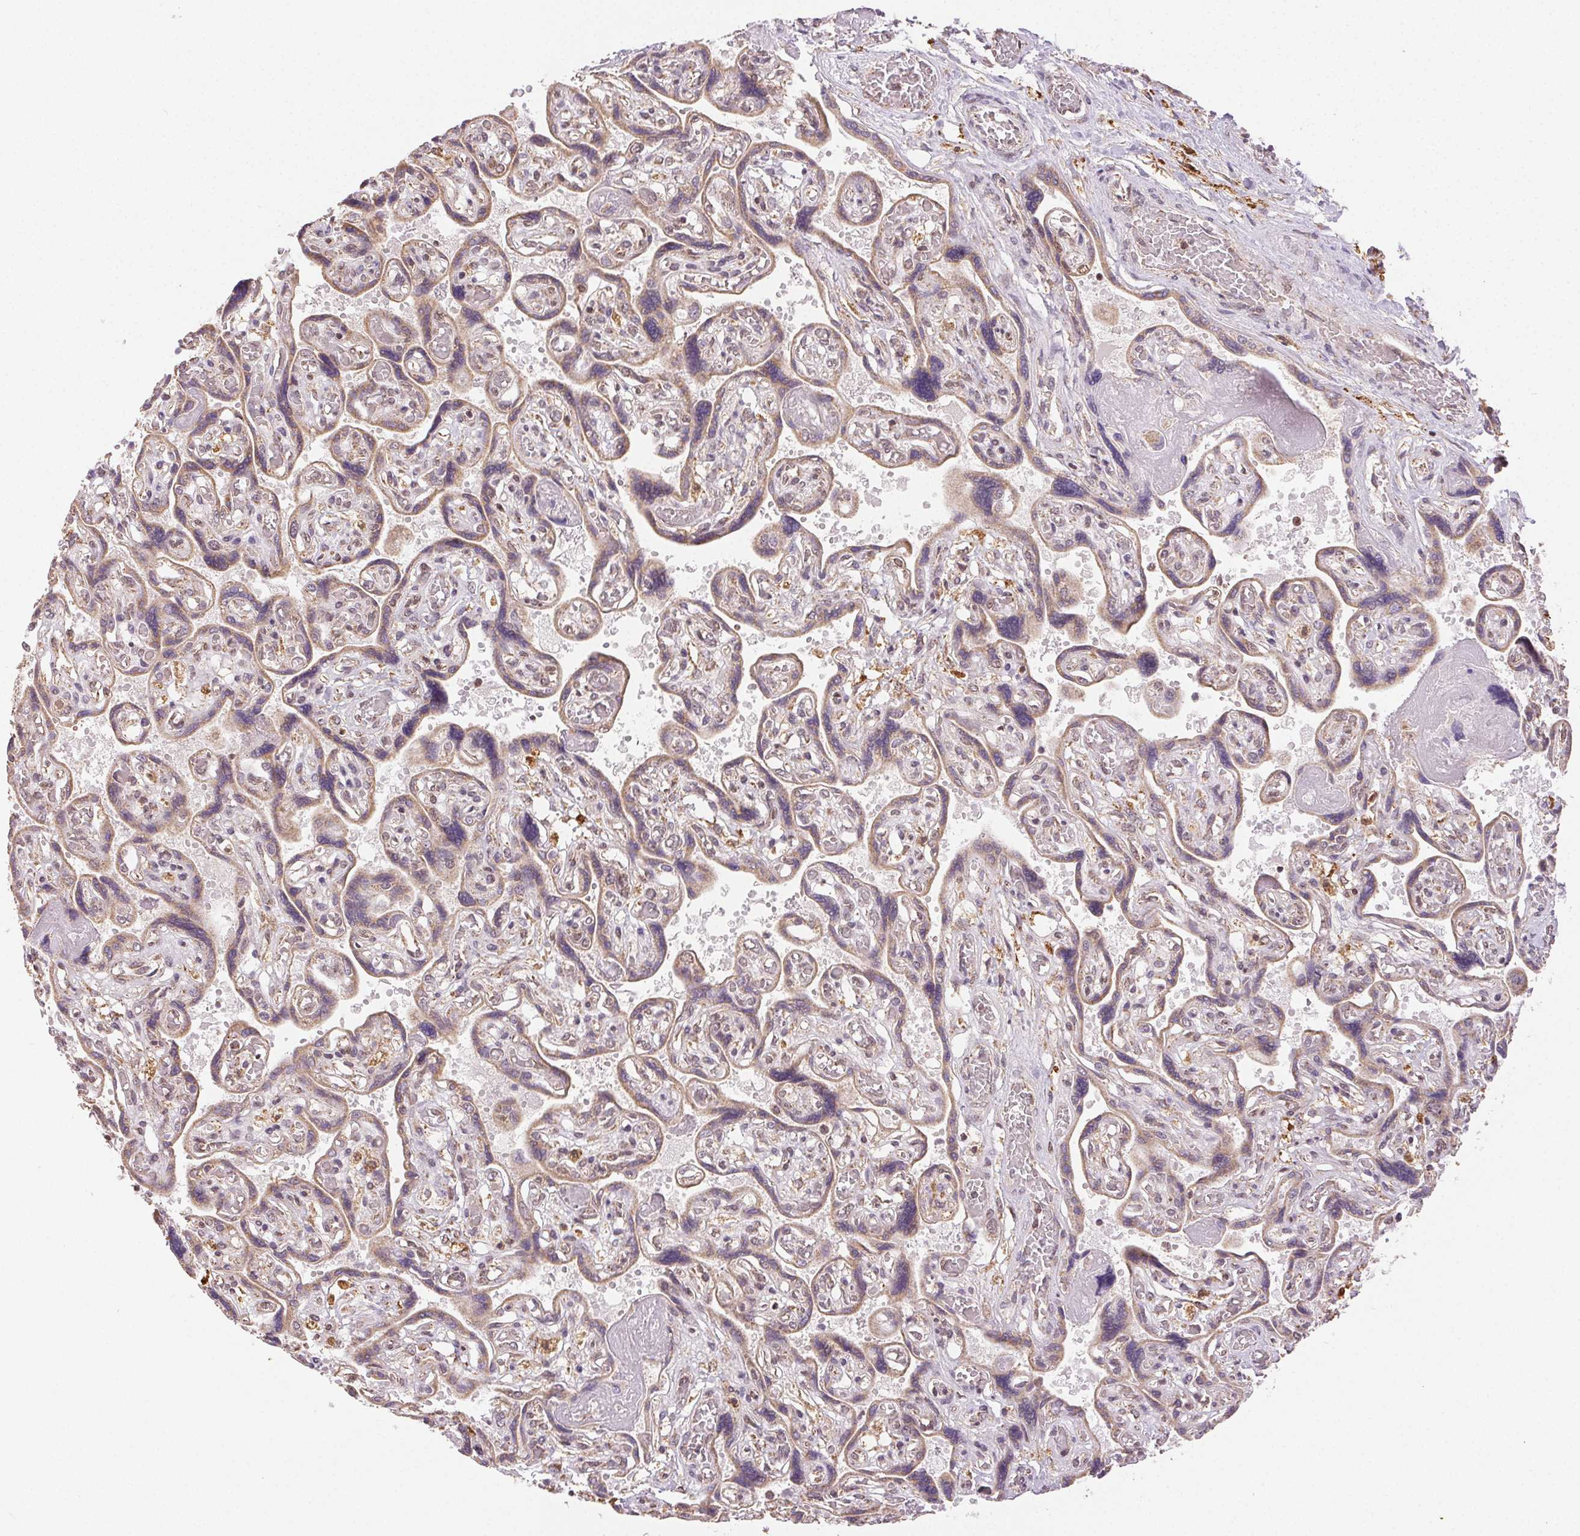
{"staining": {"intensity": "weak", "quantity": "<25%", "location": "cytoplasmic/membranous"}, "tissue": "placenta", "cell_type": "Decidual cells", "image_type": "normal", "snomed": [{"axis": "morphology", "description": "Normal tissue, NOS"}, {"axis": "topography", "description": "Placenta"}], "caption": "Human placenta stained for a protein using immunohistochemistry shows no staining in decidual cells.", "gene": "PIWIL4", "patient": {"sex": "female", "age": 32}}